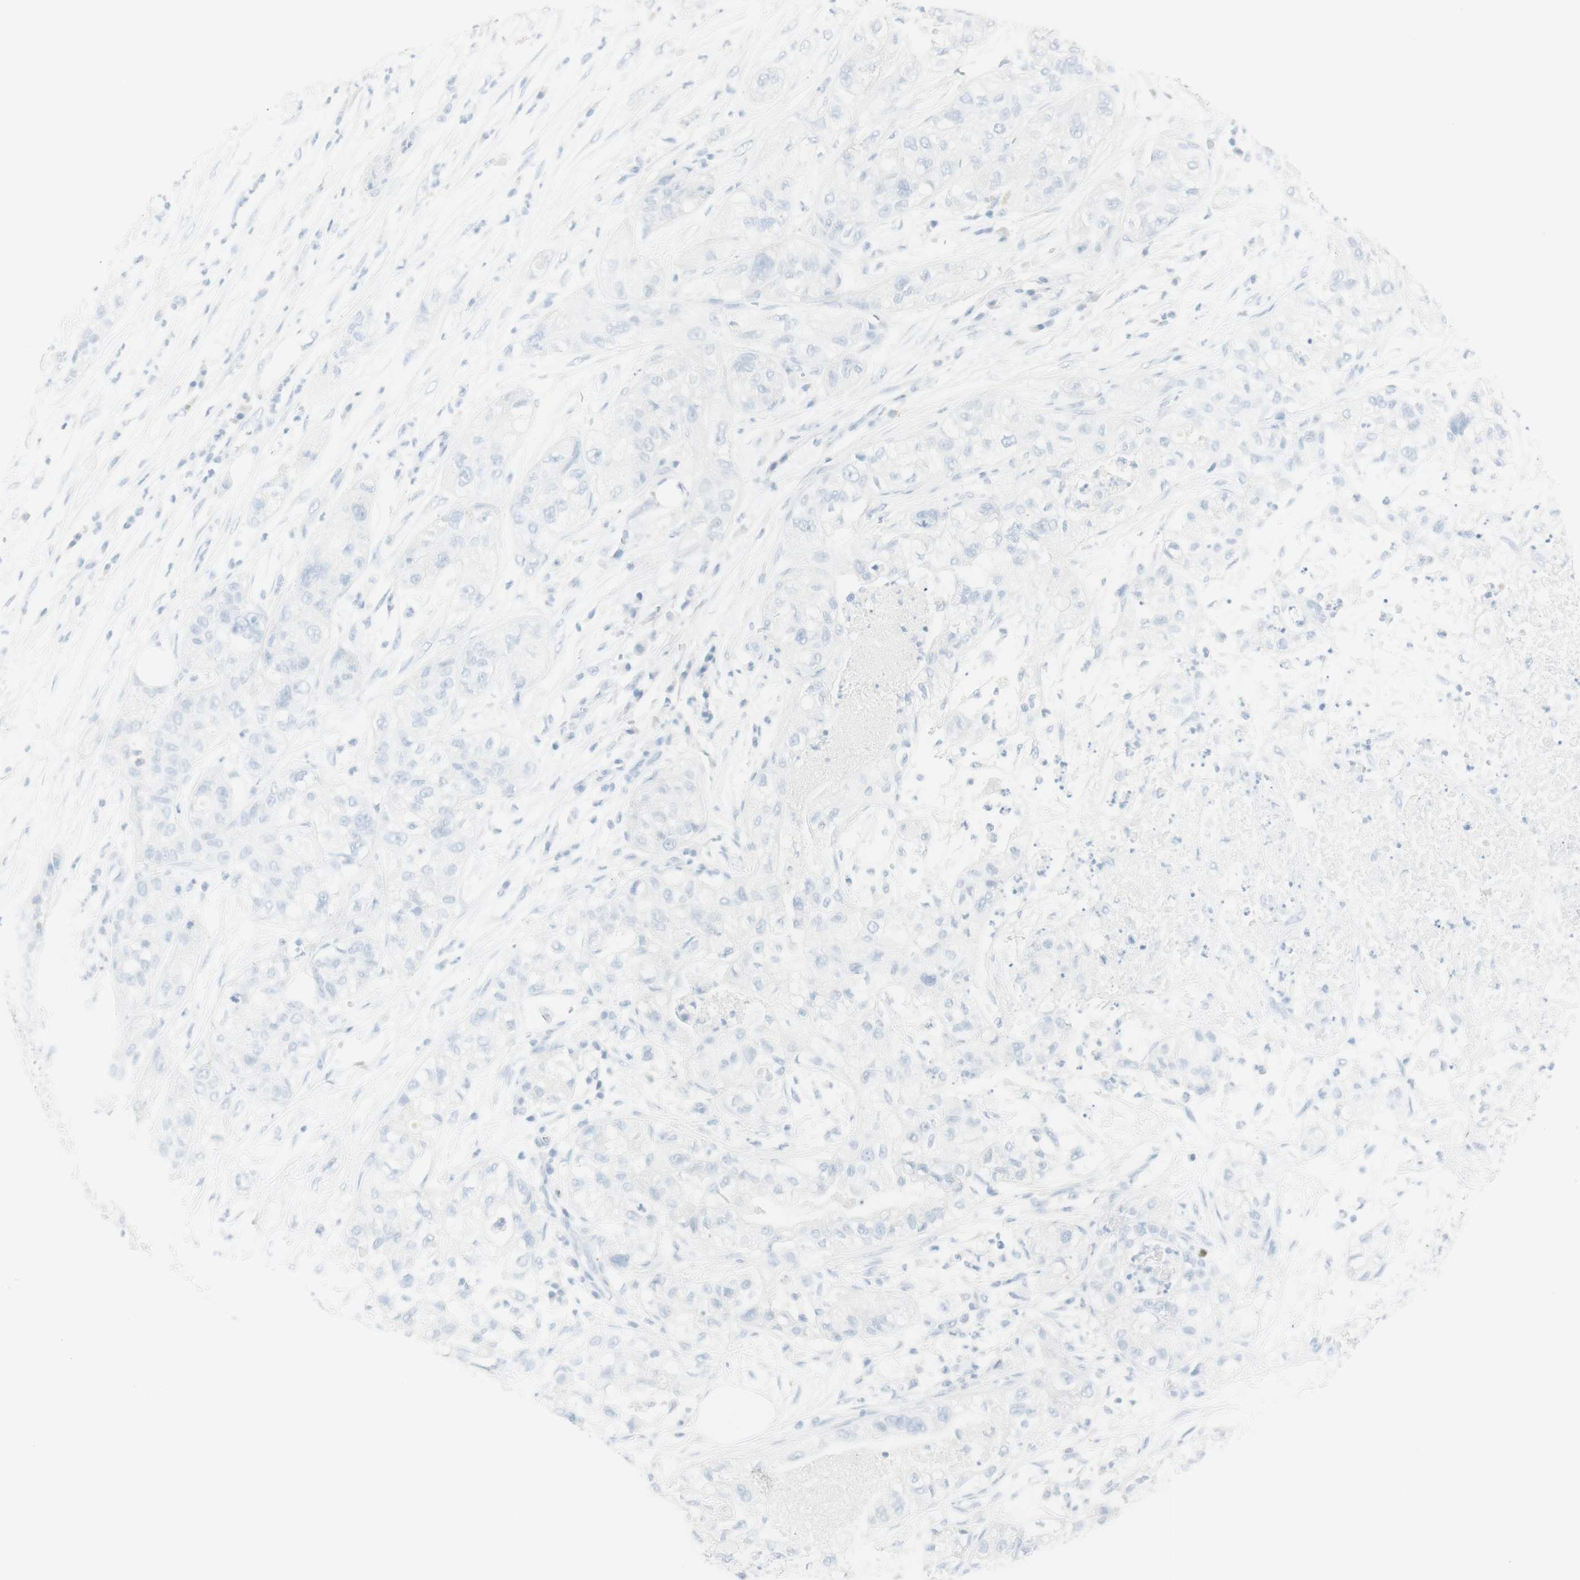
{"staining": {"intensity": "negative", "quantity": "none", "location": "none"}, "tissue": "pancreatic cancer", "cell_type": "Tumor cells", "image_type": "cancer", "snomed": [{"axis": "morphology", "description": "Adenocarcinoma, NOS"}, {"axis": "topography", "description": "Pancreas"}], "caption": "An image of human pancreatic cancer (adenocarcinoma) is negative for staining in tumor cells.", "gene": "NAPSA", "patient": {"sex": "female", "age": 78}}